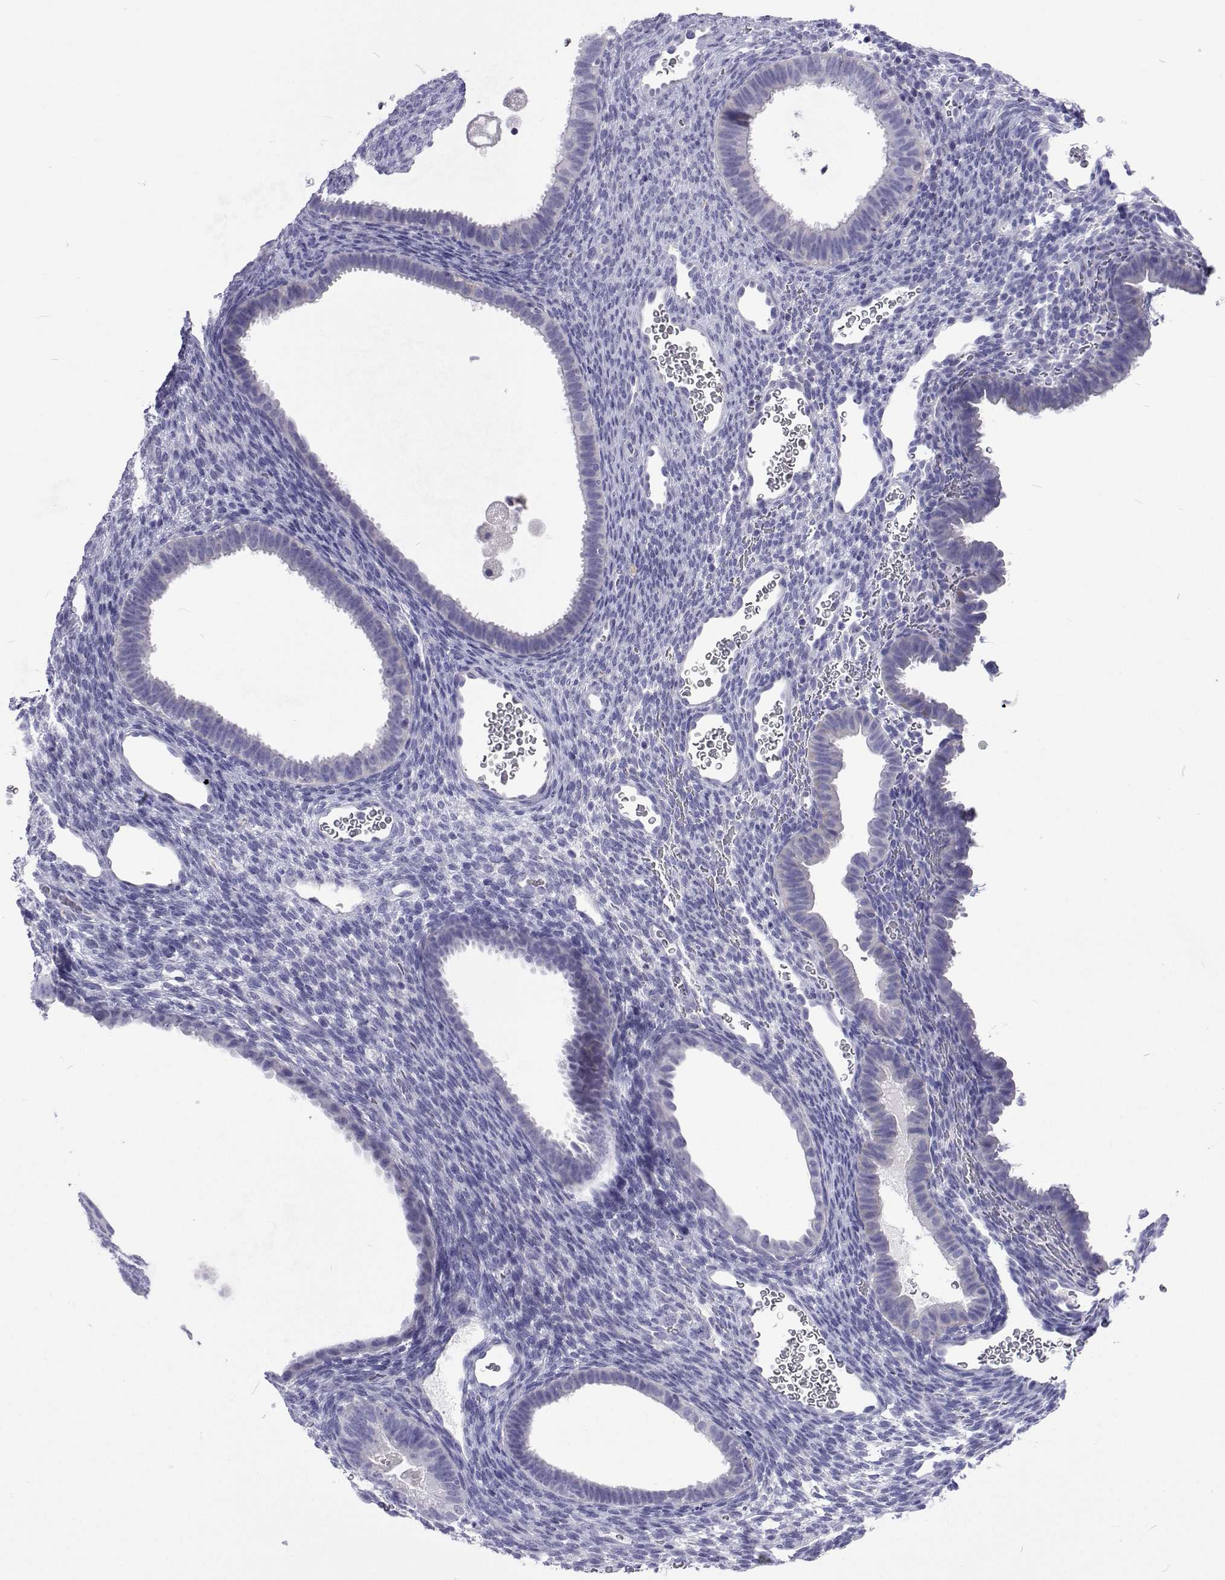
{"staining": {"intensity": "negative", "quantity": "none", "location": "none"}, "tissue": "endometrium", "cell_type": "Cells in endometrial stroma", "image_type": "normal", "snomed": [{"axis": "morphology", "description": "Normal tissue, NOS"}, {"axis": "topography", "description": "Endometrium"}], "caption": "IHC histopathology image of benign endometrium: human endometrium stained with DAB (3,3'-diaminobenzidine) exhibits no significant protein staining in cells in endometrial stroma. (DAB (3,3'-diaminobenzidine) immunohistochemistry with hematoxylin counter stain).", "gene": "UMODL1", "patient": {"sex": "female", "age": 34}}